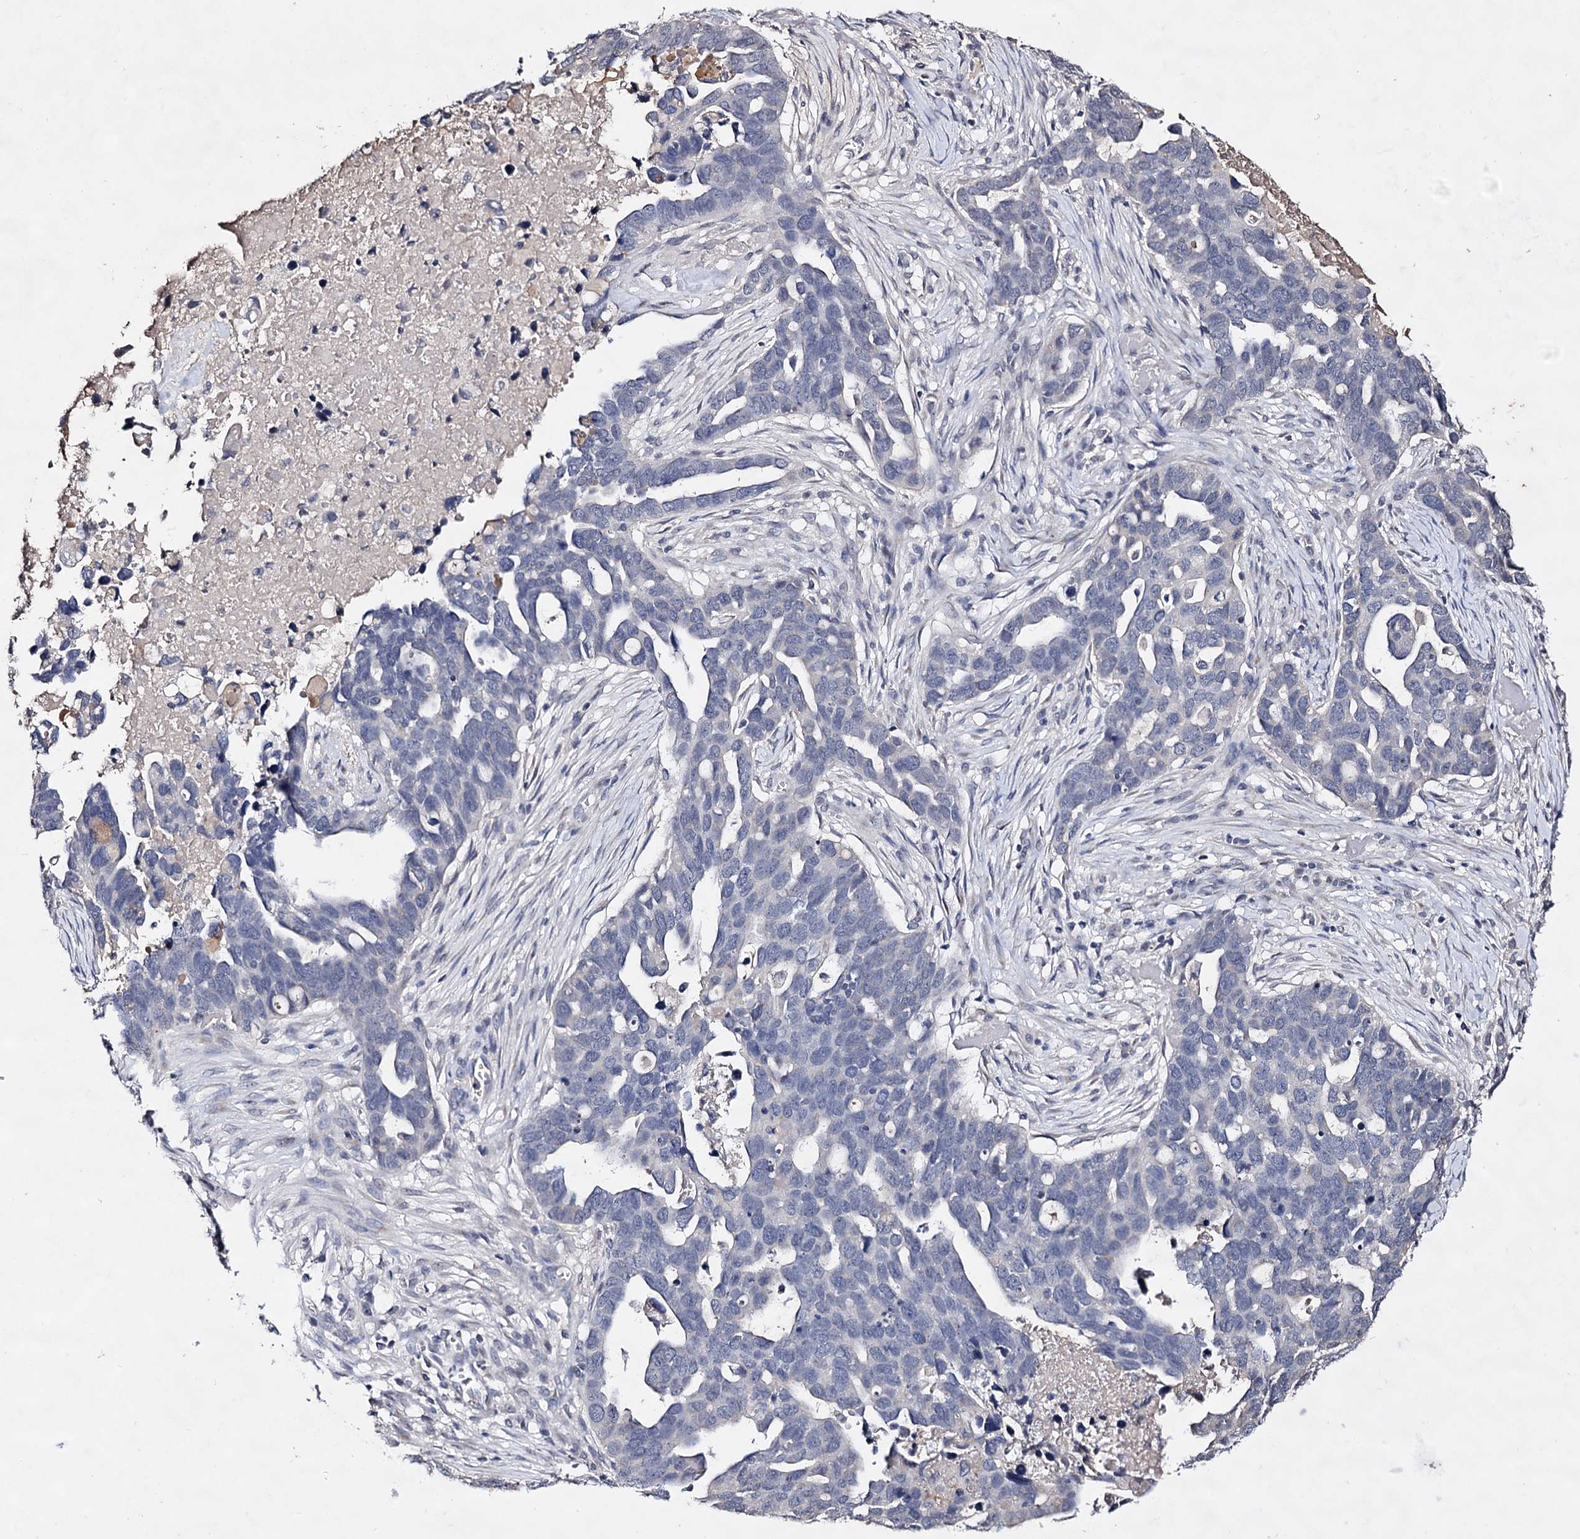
{"staining": {"intensity": "negative", "quantity": "none", "location": "none"}, "tissue": "ovarian cancer", "cell_type": "Tumor cells", "image_type": "cancer", "snomed": [{"axis": "morphology", "description": "Cystadenocarcinoma, serous, NOS"}, {"axis": "topography", "description": "Ovary"}], "caption": "Tumor cells show no significant protein positivity in ovarian cancer. (Brightfield microscopy of DAB (3,3'-diaminobenzidine) immunohistochemistry at high magnification).", "gene": "PLIN1", "patient": {"sex": "female", "age": 54}}